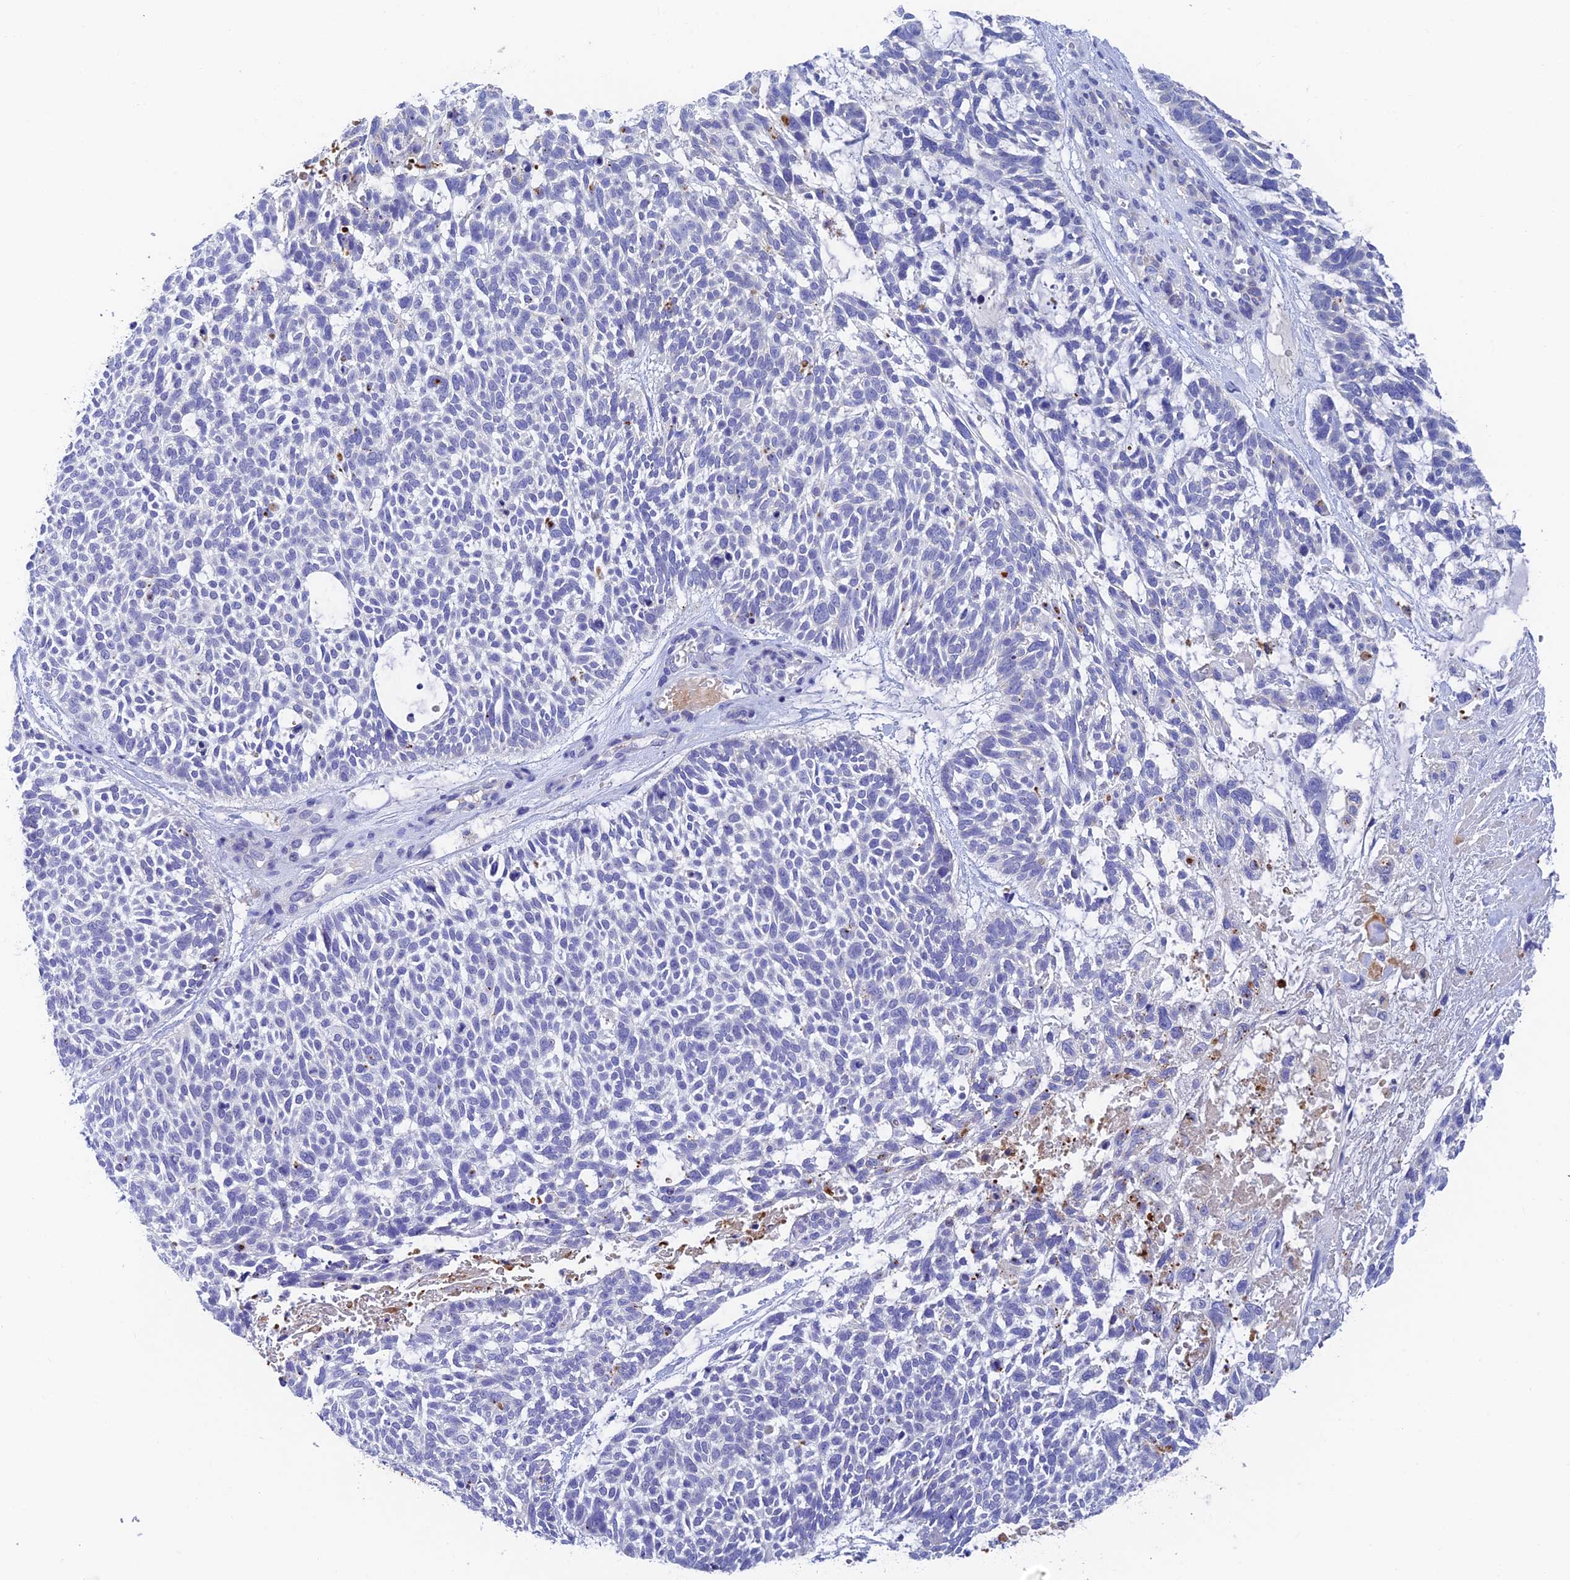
{"staining": {"intensity": "negative", "quantity": "none", "location": "none"}, "tissue": "skin cancer", "cell_type": "Tumor cells", "image_type": "cancer", "snomed": [{"axis": "morphology", "description": "Basal cell carcinoma"}, {"axis": "topography", "description": "Skin"}], "caption": "Tumor cells show no significant positivity in skin cancer.", "gene": "ADAMTS13", "patient": {"sex": "male", "age": 88}}